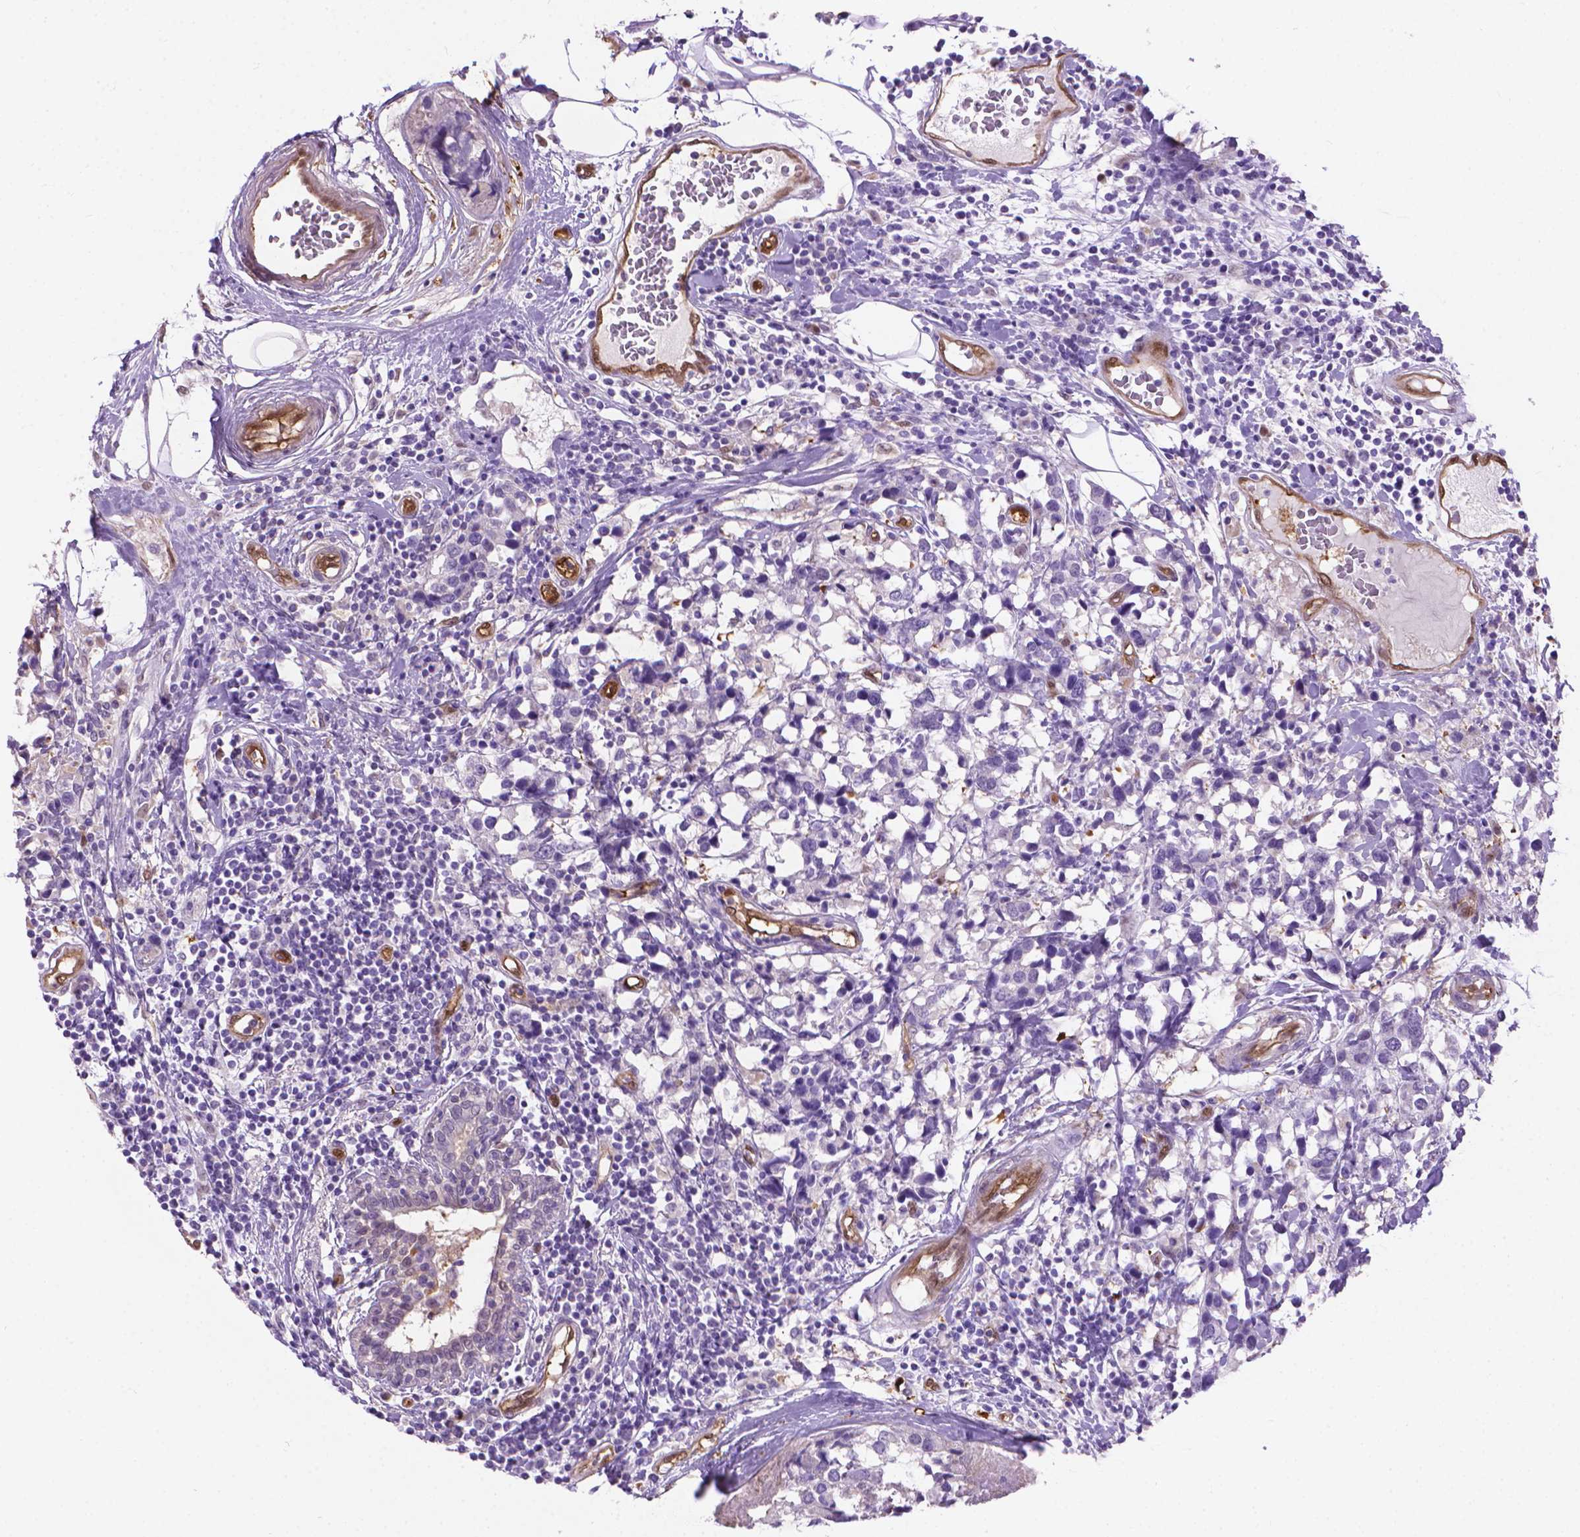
{"staining": {"intensity": "negative", "quantity": "none", "location": "none"}, "tissue": "breast cancer", "cell_type": "Tumor cells", "image_type": "cancer", "snomed": [{"axis": "morphology", "description": "Lobular carcinoma"}, {"axis": "topography", "description": "Breast"}], "caption": "Breast cancer was stained to show a protein in brown. There is no significant positivity in tumor cells.", "gene": "CLIC4", "patient": {"sex": "female", "age": 59}}